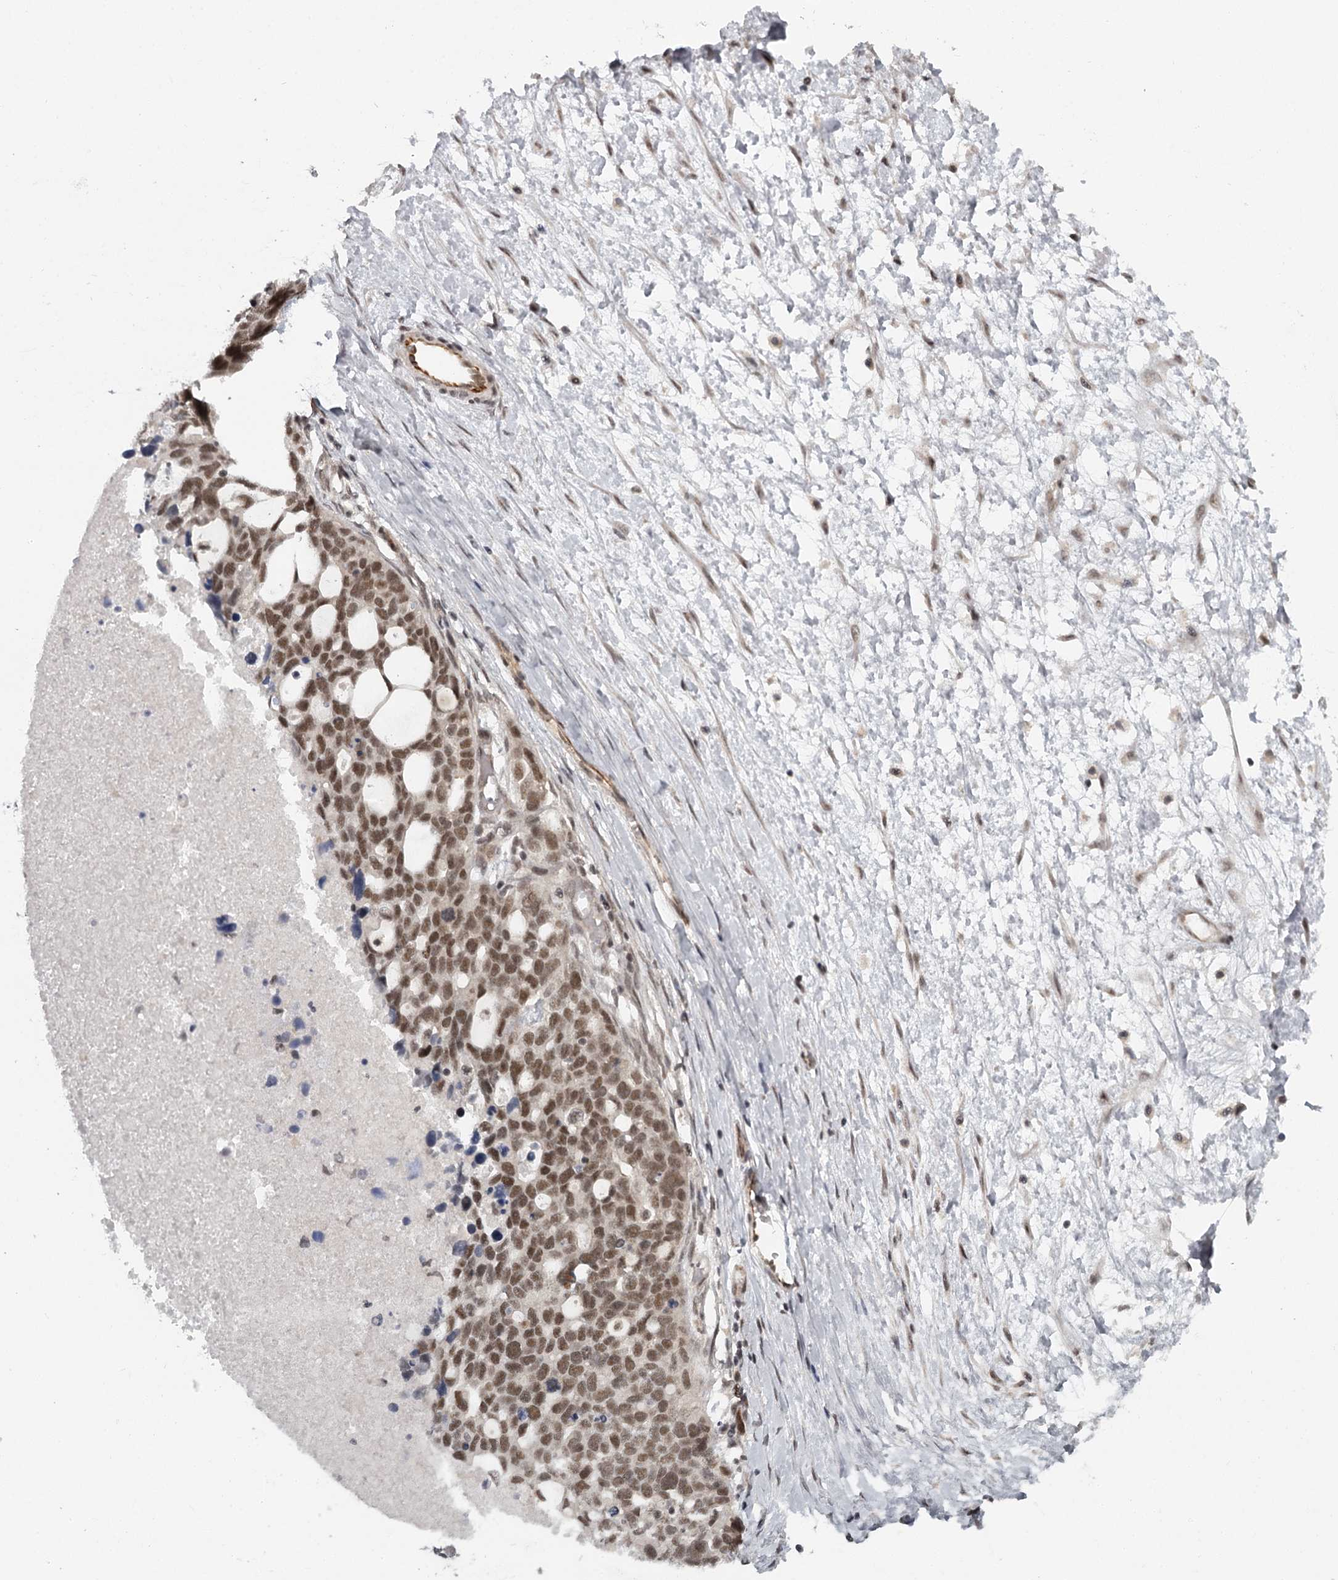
{"staining": {"intensity": "moderate", "quantity": ">75%", "location": "nuclear"}, "tissue": "ovarian cancer", "cell_type": "Tumor cells", "image_type": "cancer", "snomed": [{"axis": "morphology", "description": "Cystadenocarcinoma, serous, NOS"}, {"axis": "topography", "description": "Ovary"}], "caption": "Tumor cells display moderate nuclear expression in approximately >75% of cells in ovarian serous cystadenocarcinoma.", "gene": "FAM13C", "patient": {"sex": "female", "age": 54}}